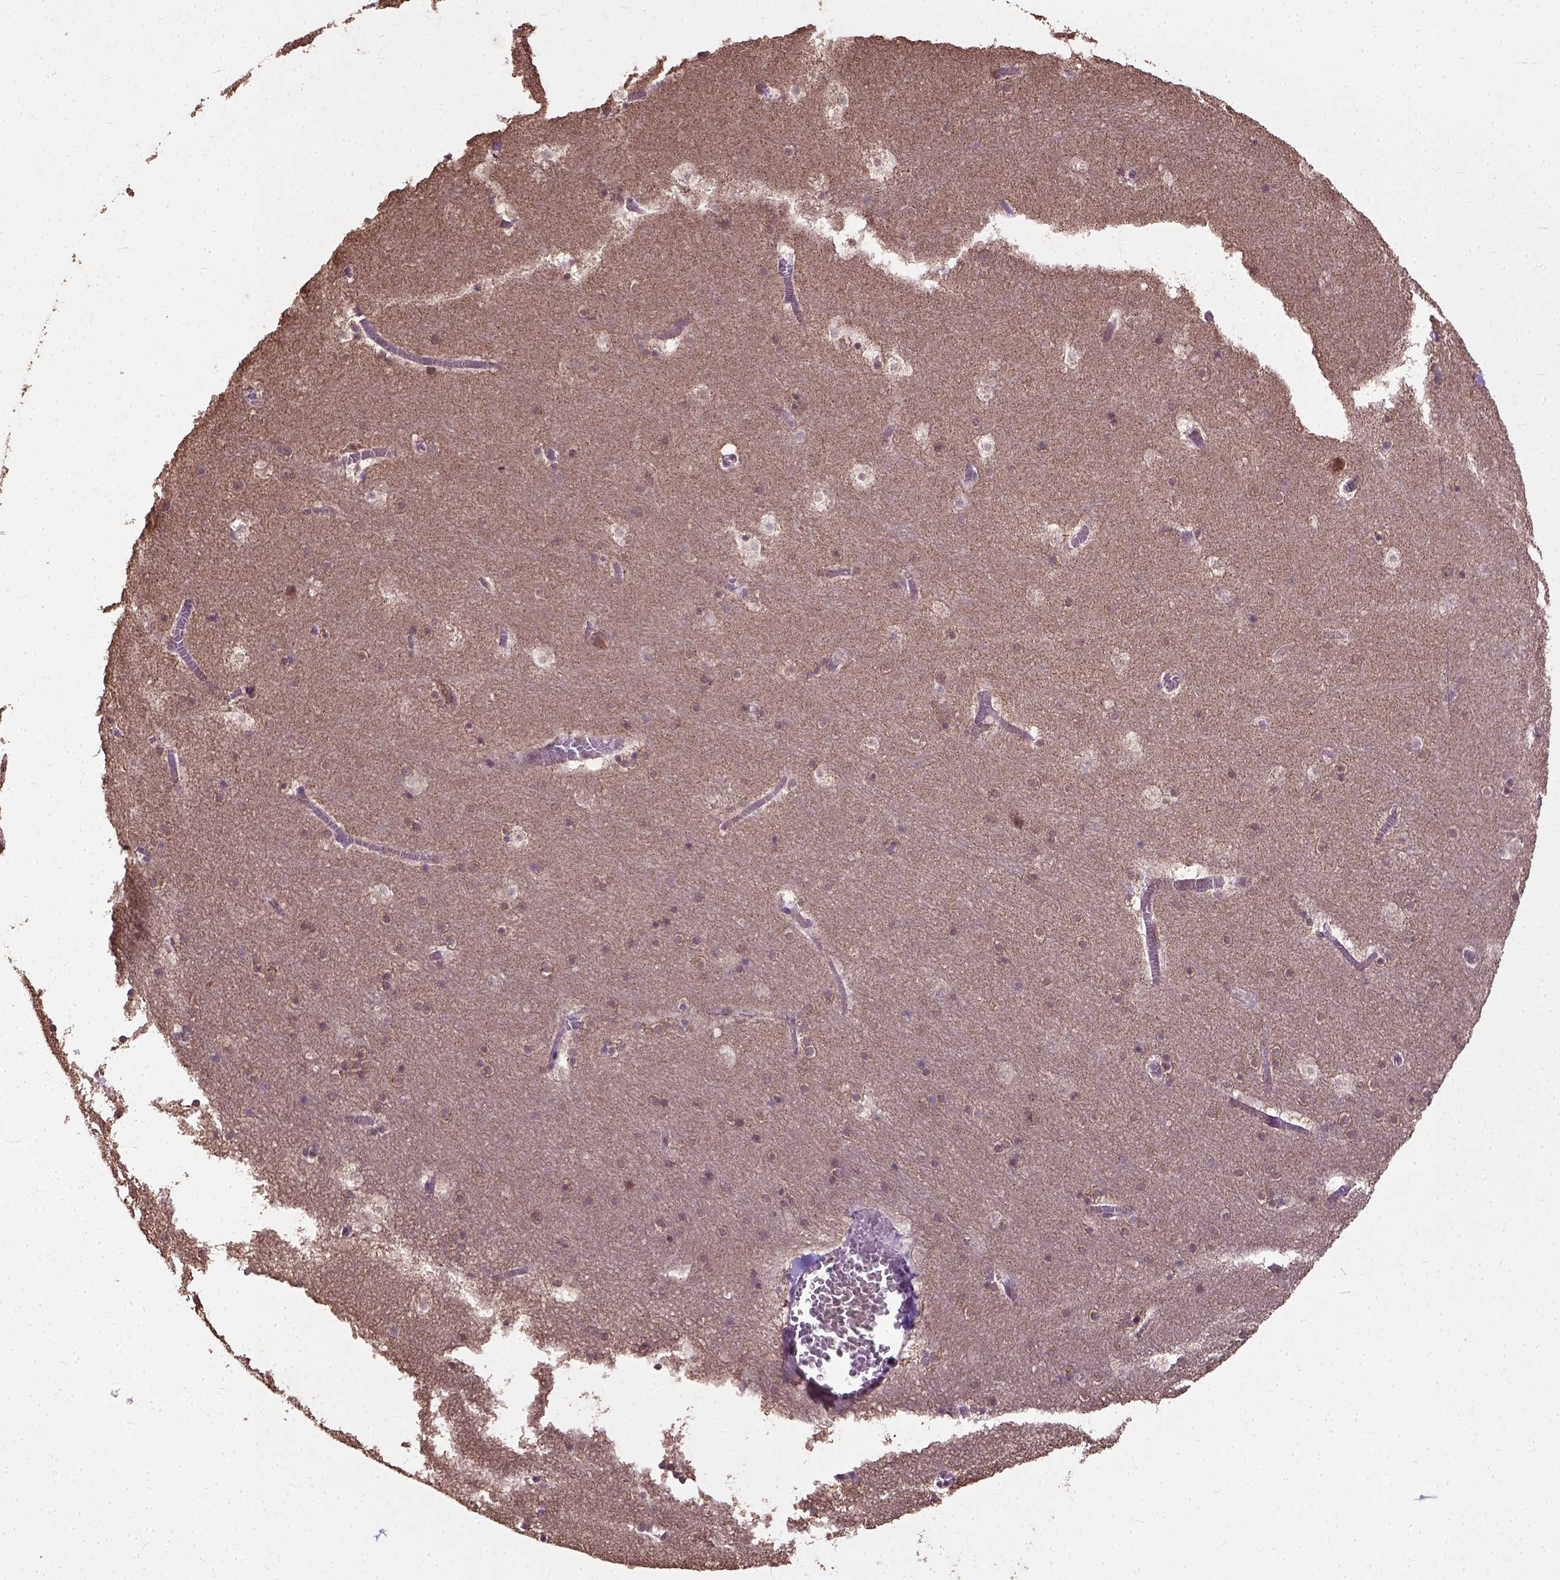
{"staining": {"intensity": "moderate", "quantity": "<25%", "location": "nuclear"}, "tissue": "hippocampus", "cell_type": "Glial cells", "image_type": "normal", "snomed": [{"axis": "morphology", "description": "Normal tissue, NOS"}, {"axis": "topography", "description": "Hippocampus"}], "caption": "High-power microscopy captured an immunohistochemistry micrograph of normal hippocampus, revealing moderate nuclear positivity in about <25% of glial cells.", "gene": "UBA3", "patient": {"sex": "male", "age": 45}}